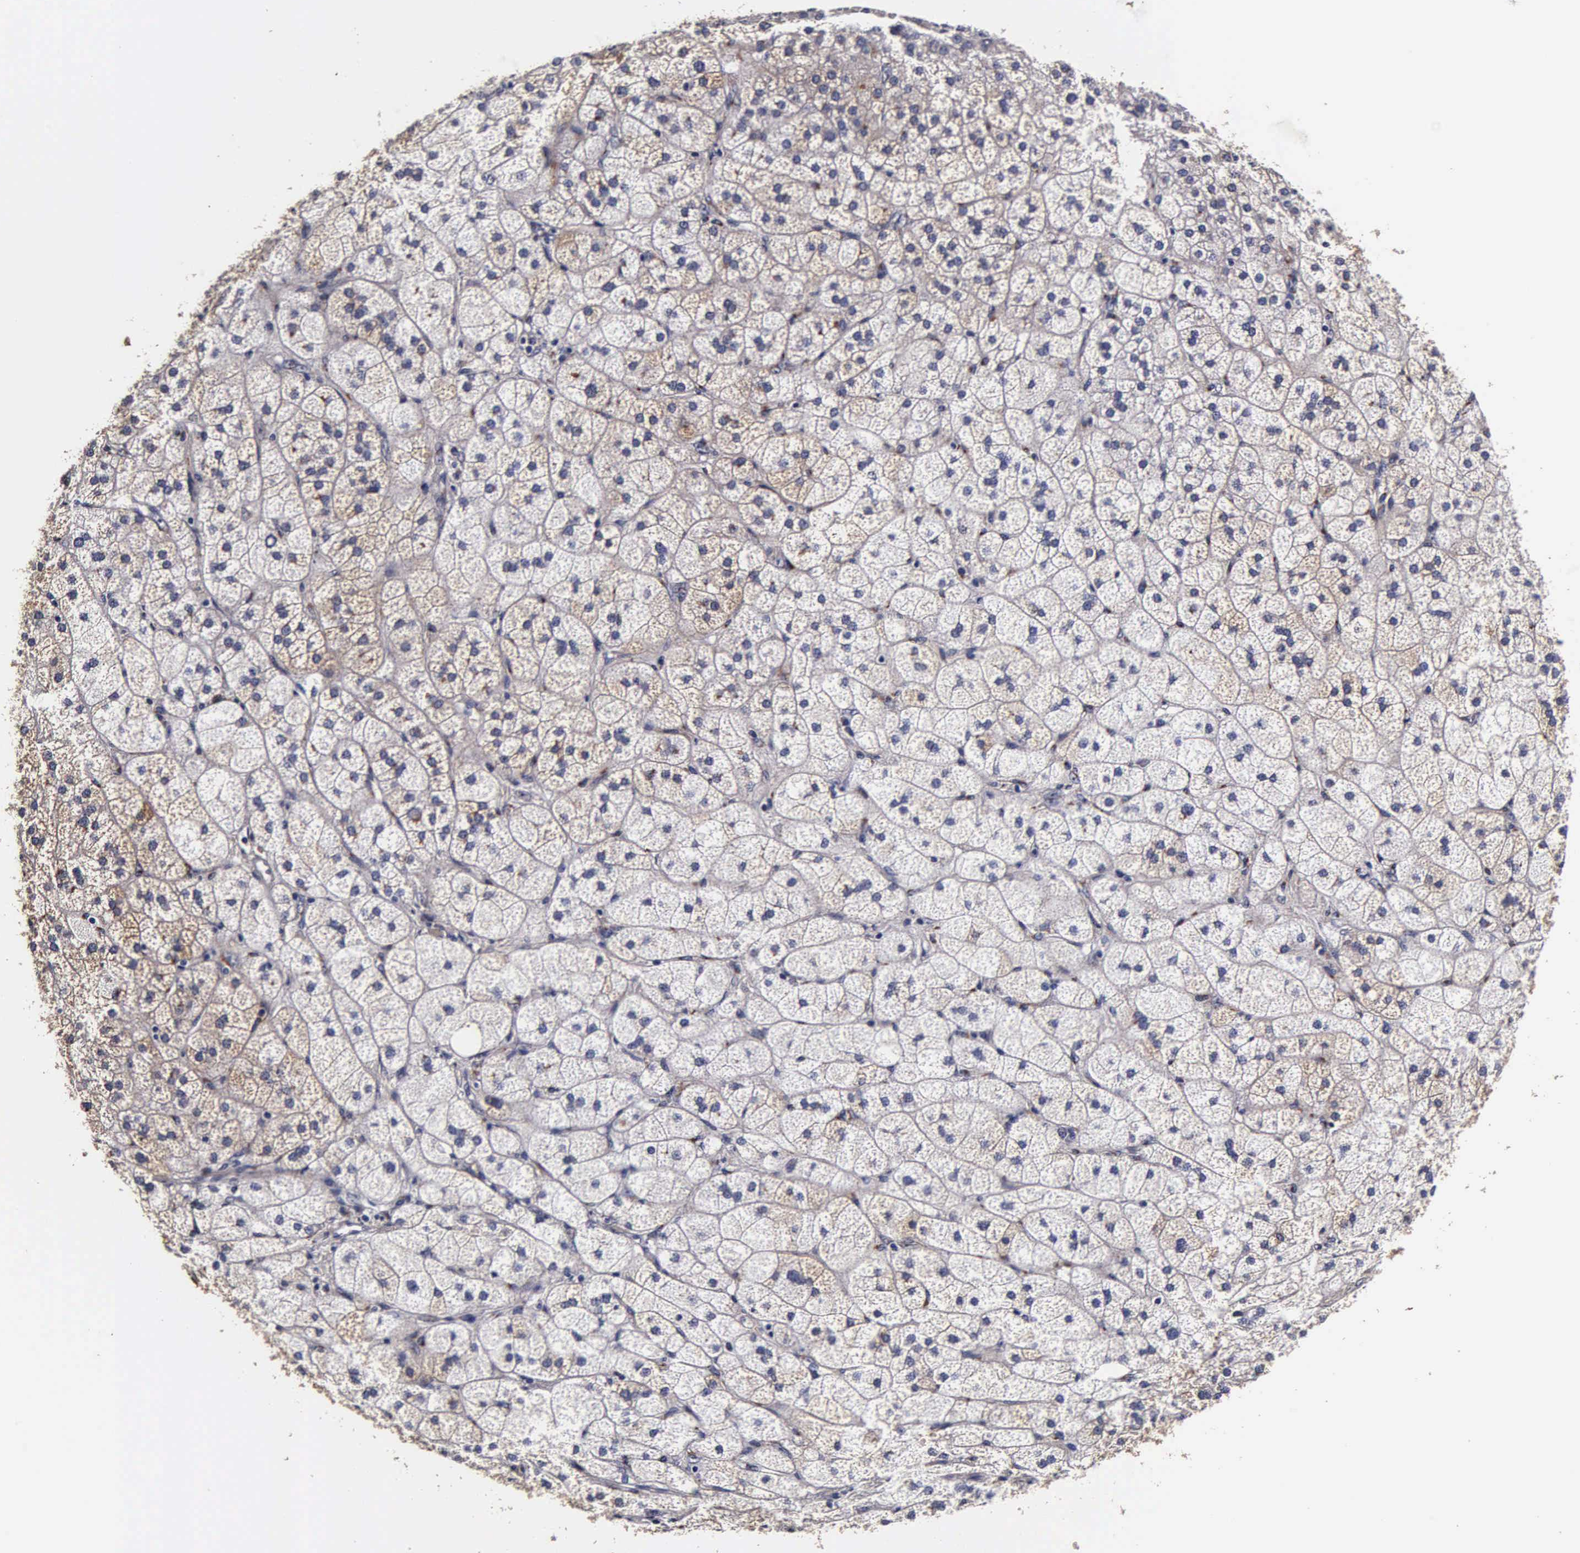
{"staining": {"intensity": "moderate", "quantity": "25%-75%", "location": "cytoplasmic/membranous"}, "tissue": "adrenal gland", "cell_type": "Glandular cells", "image_type": "normal", "snomed": [{"axis": "morphology", "description": "Normal tissue, NOS"}, {"axis": "topography", "description": "Adrenal gland"}], "caption": "Immunohistochemical staining of normal adrenal gland reveals medium levels of moderate cytoplasmic/membranous expression in approximately 25%-75% of glandular cells. (DAB IHC with brightfield microscopy, high magnification).", "gene": "CST3", "patient": {"sex": "female", "age": 60}}